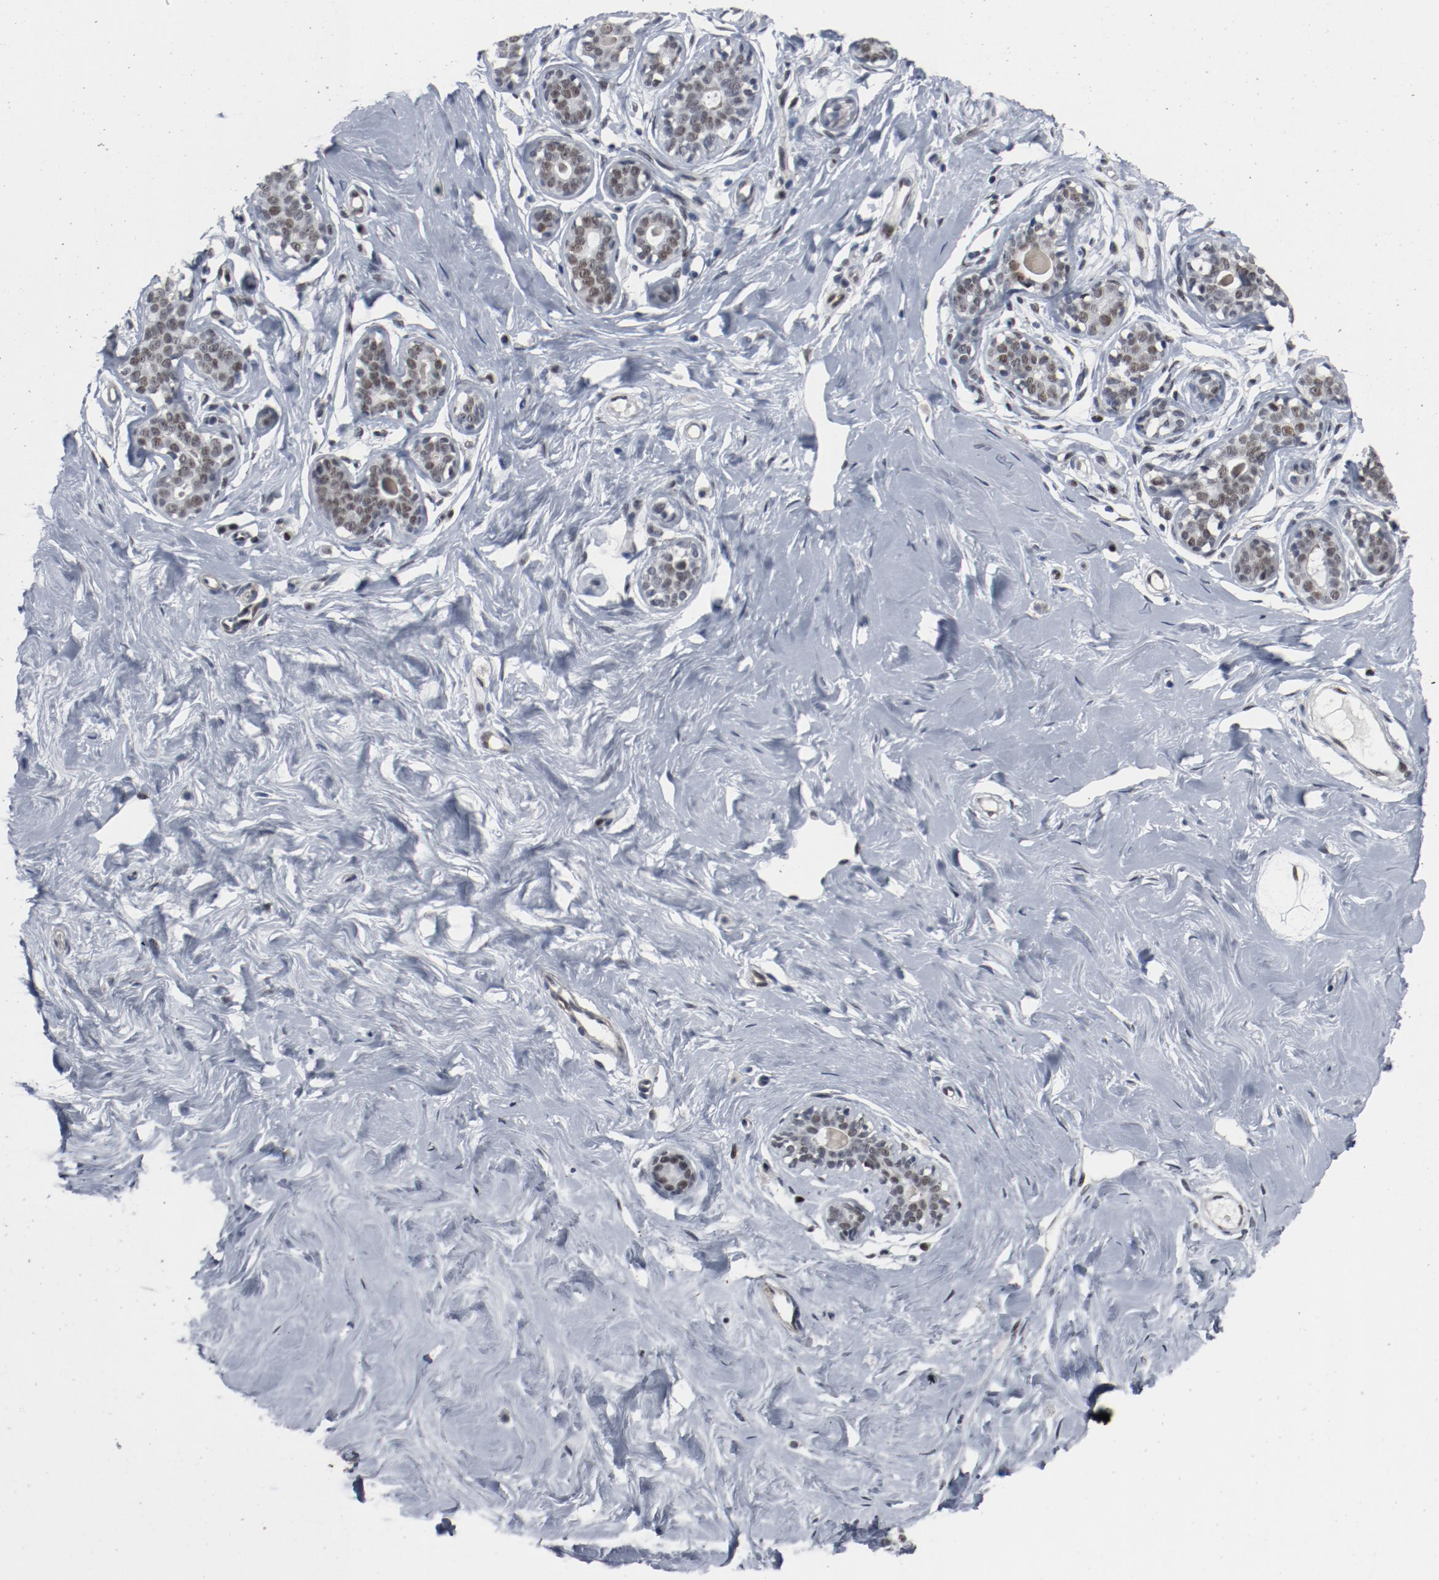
{"staining": {"intensity": "moderate", "quantity": ">75%", "location": "nuclear"}, "tissue": "breast", "cell_type": "Adipocytes", "image_type": "normal", "snomed": [{"axis": "morphology", "description": "Normal tissue, NOS"}, {"axis": "topography", "description": "Breast"}], "caption": "IHC (DAB) staining of benign breast demonstrates moderate nuclear protein positivity in approximately >75% of adipocytes. (IHC, brightfield microscopy, high magnification).", "gene": "JMJD6", "patient": {"sex": "female", "age": 23}}